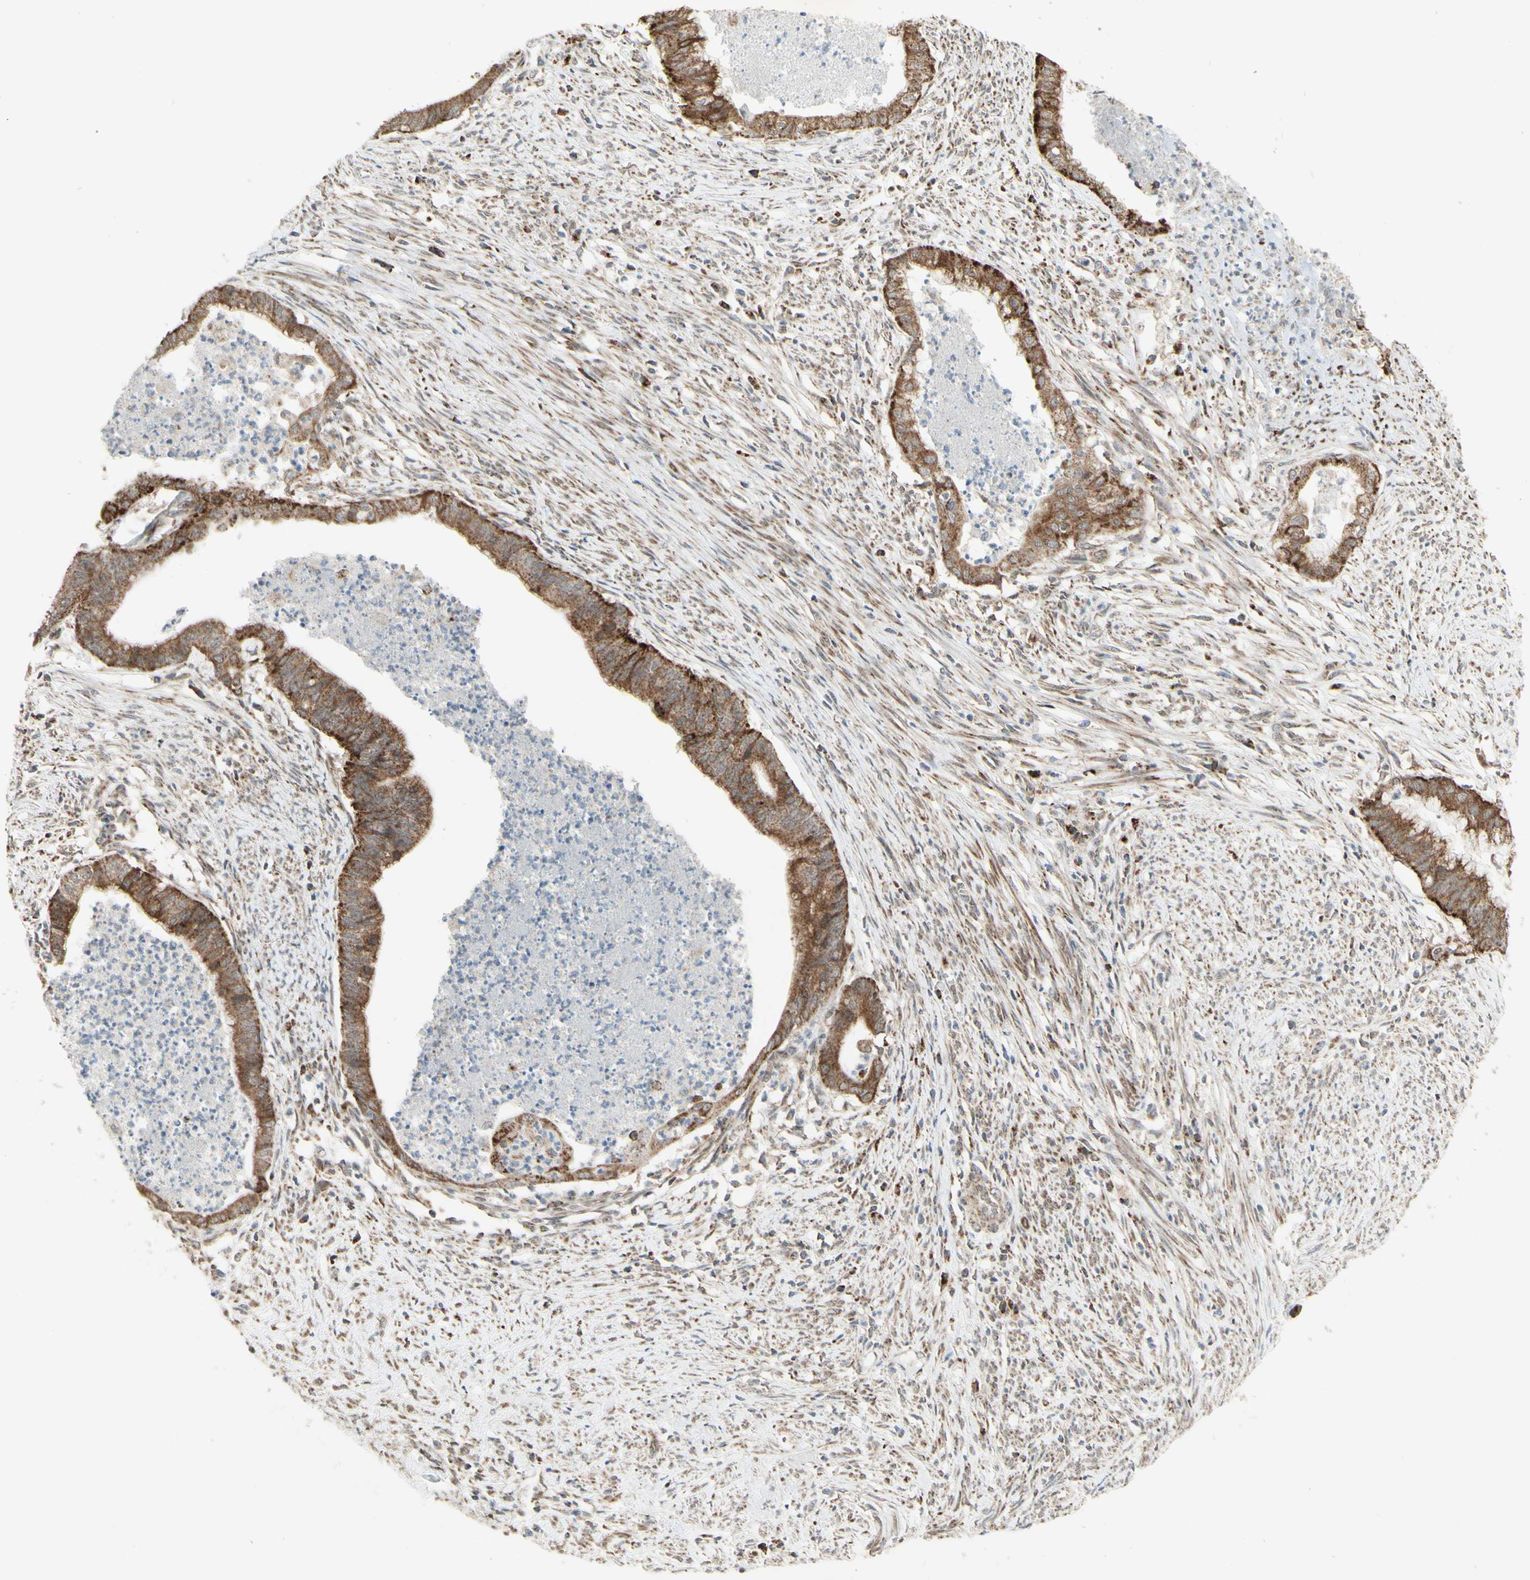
{"staining": {"intensity": "moderate", "quantity": ">75%", "location": "cytoplasmic/membranous"}, "tissue": "endometrial cancer", "cell_type": "Tumor cells", "image_type": "cancer", "snomed": [{"axis": "morphology", "description": "Necrosis, NOS"}, {"axis": "morphology", "description": "Adenocarcinoma, NOS"}, {"axis": "topography", "description": "Endometrium"}], "caption": "This is a micrograph of immunohistochemistry staining of endometrial adenocarcinoma, which shows moderate expression in the cytoplasmic/membranous of tumor cells.", "gene": "DHRS3", "patient": {"sex": "female", "age": 79}}